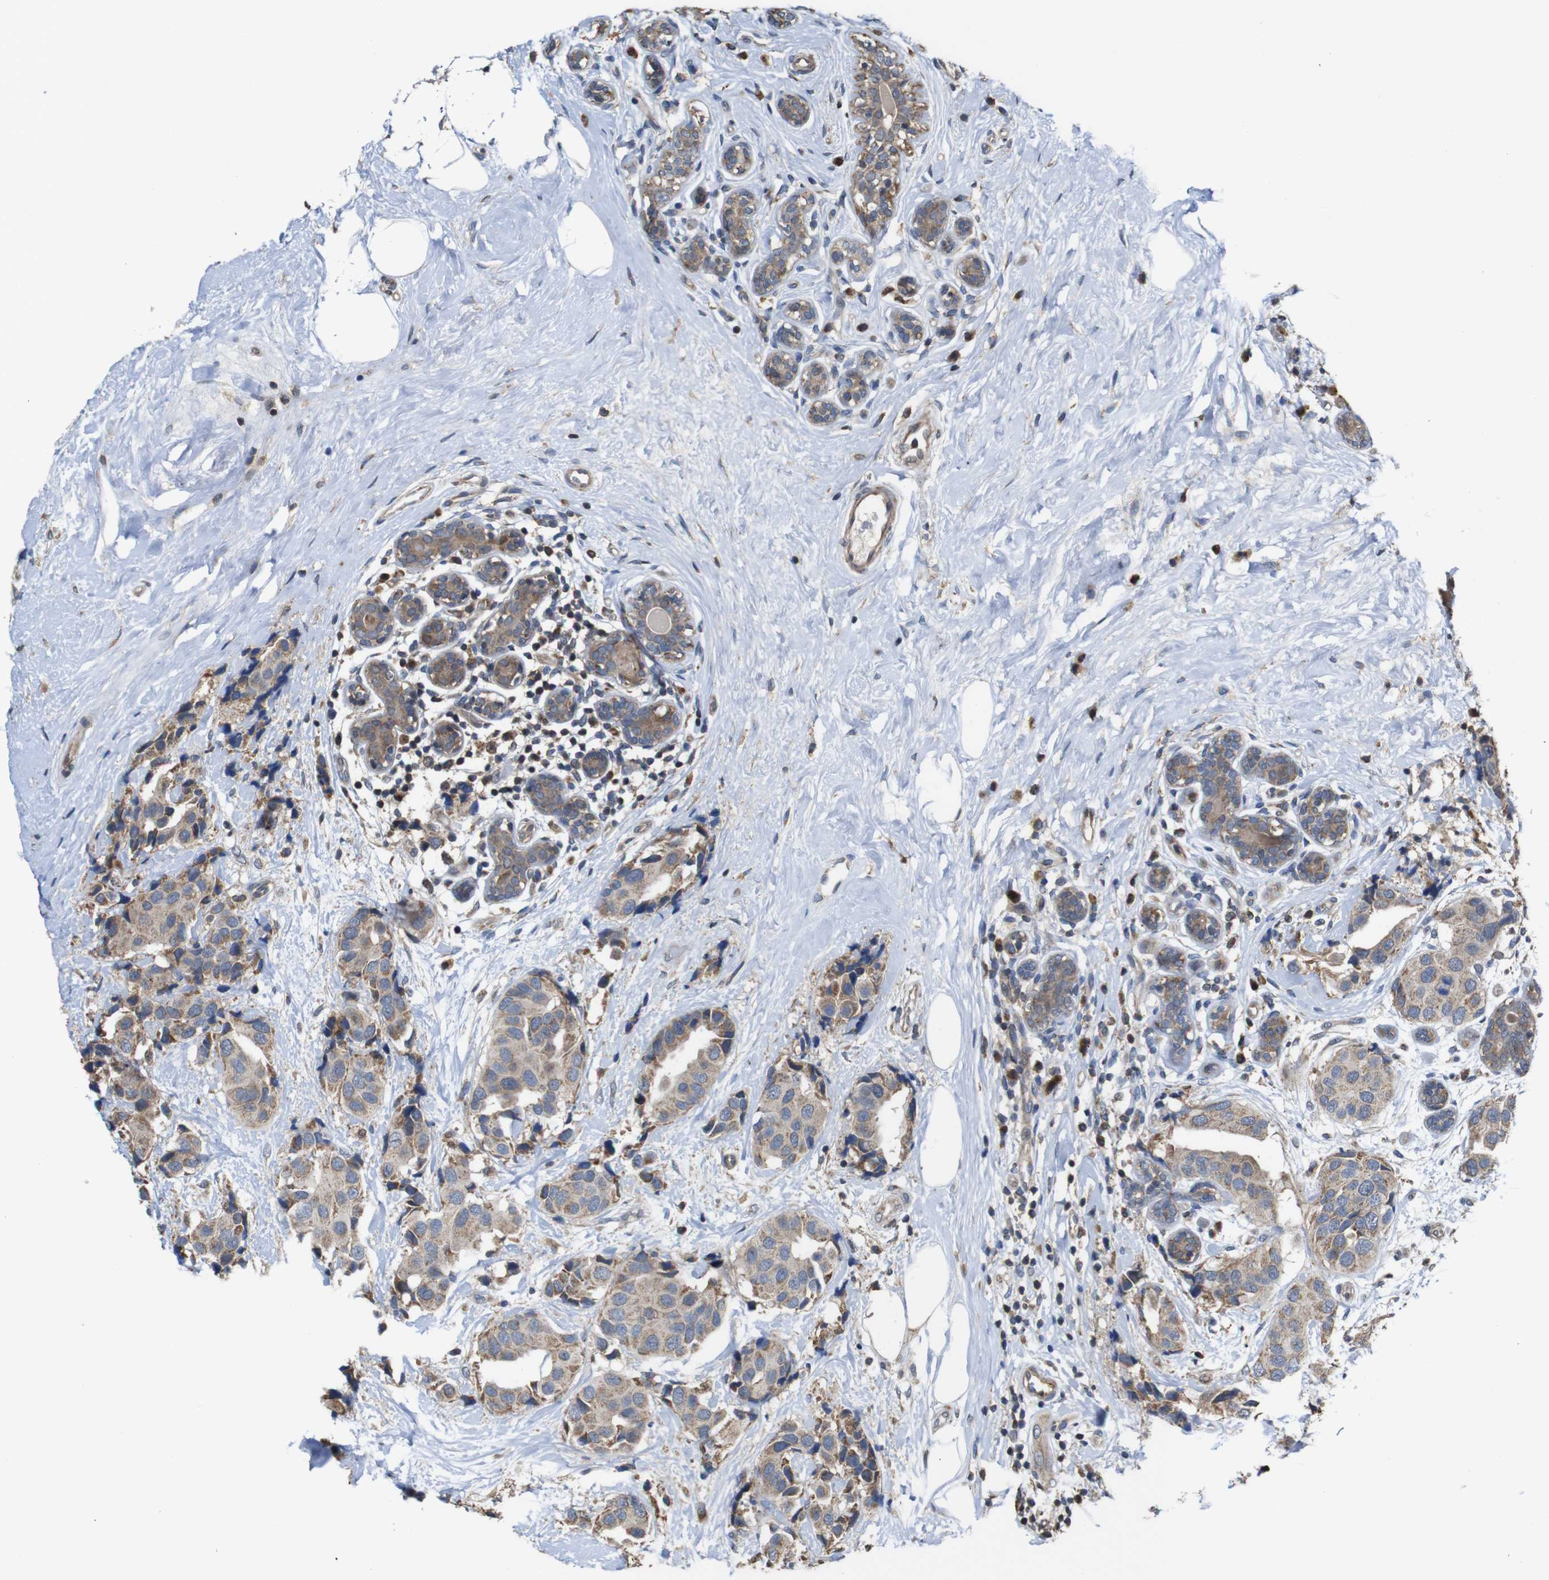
{"staining": {"intensity": "weak", "quantity": ">75%", "location": "cytoplasmic/membranous"}, "tissue": "breast cancer", "cell_type": "Tumor cells", "image_type": "cancer", "snomed": [{"axis": "morphology", "description": "Normal tissue, NOS"}, {"axis": "morphology", "description": "Duct carcinoma"}, {"axis": "topography", "description": "Breast"}], "caption": "Breast infiltrating ductal carcinoma was stained to show a protein in brown. There is low levels of weak cytoplasmic/membranous positivity in approximately >75% of tumor cells. (brown staining indicates protein expression, while blue staining denotes nuclei).", "gene": "SNN", "patient": {"sex": "female", "age": 39}}